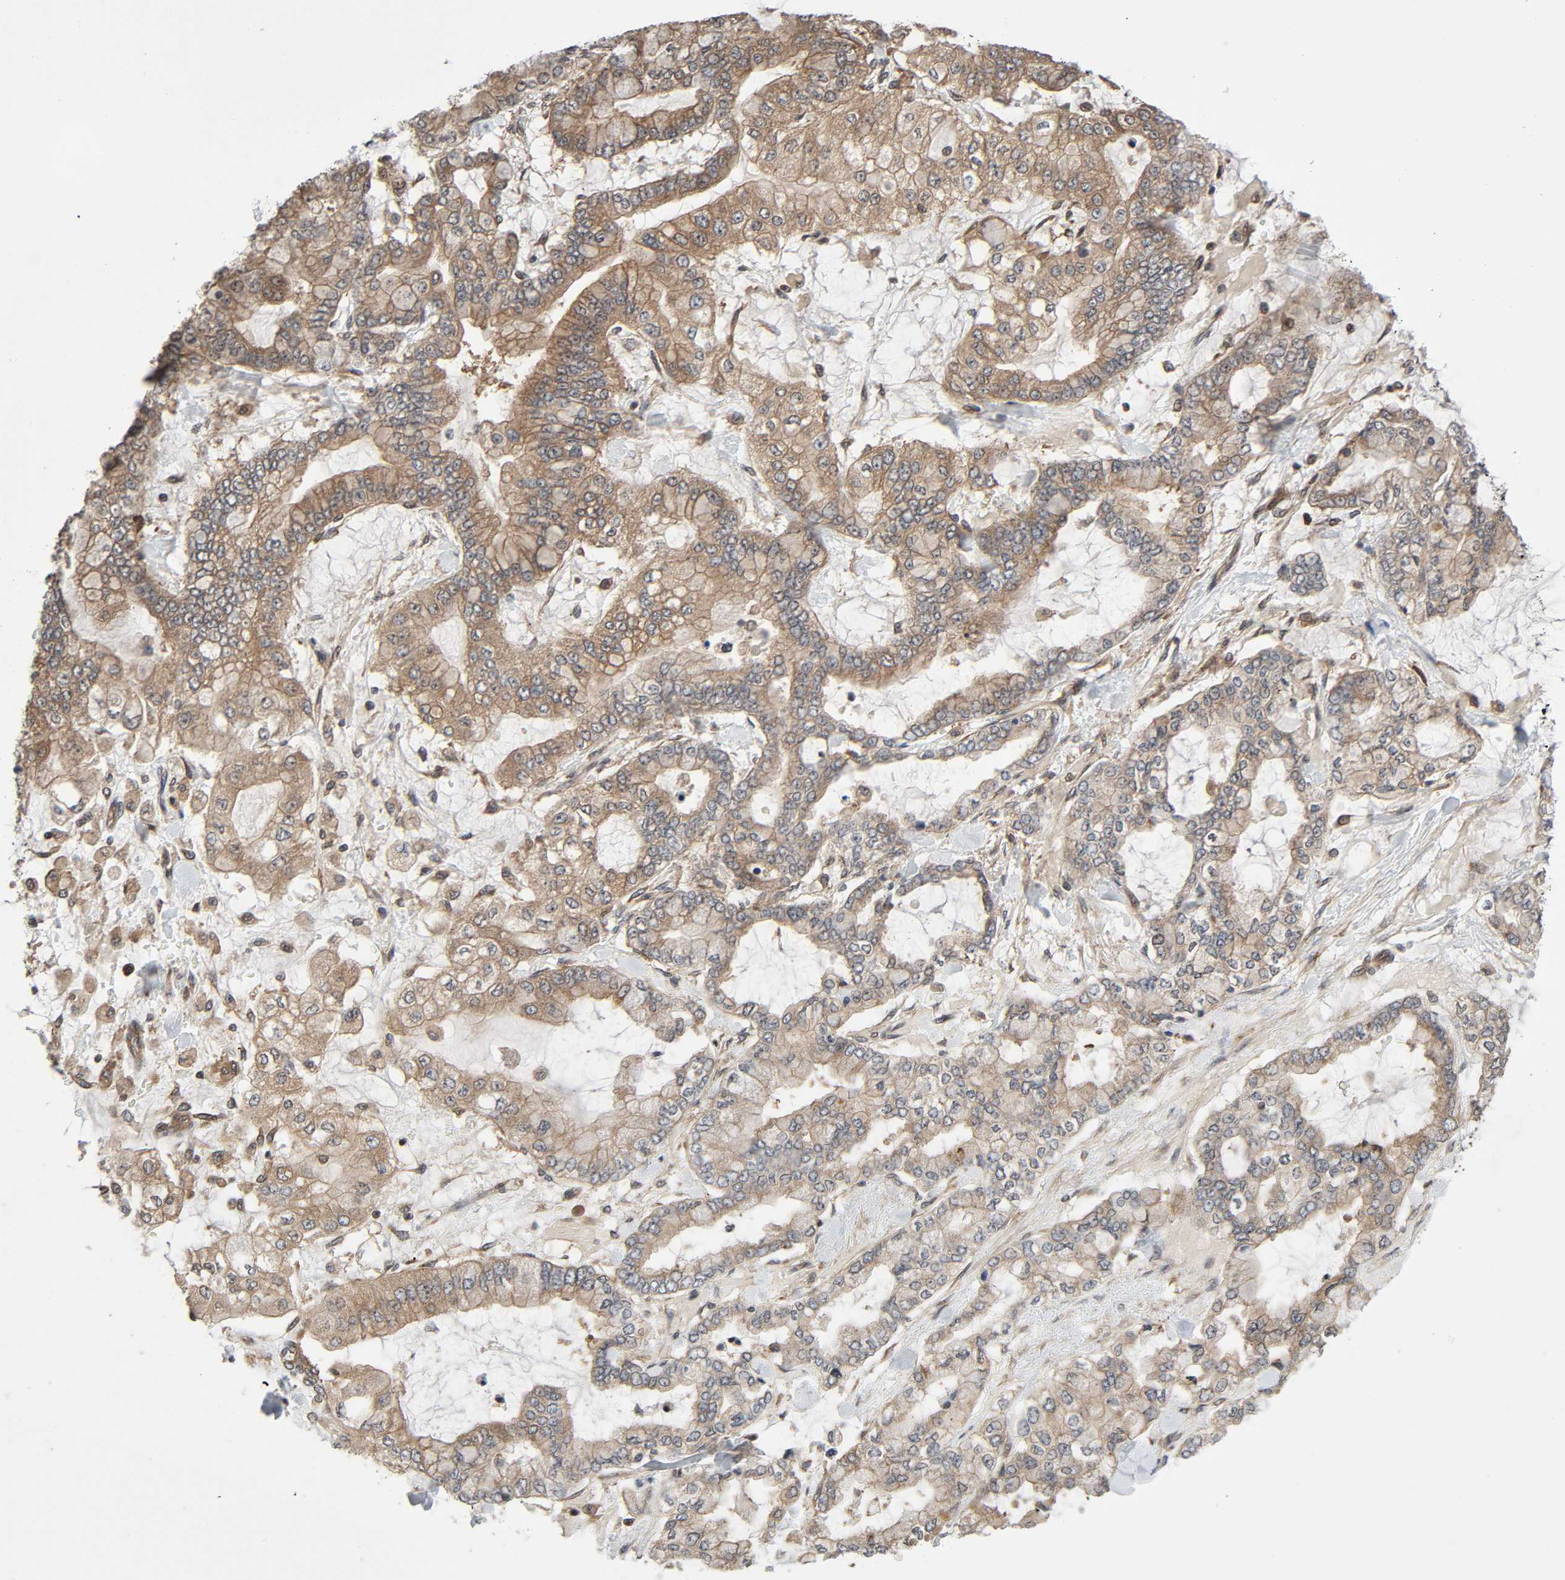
{"staining": {"intensity": "moderate", "quantity": ">75%", "location": "cytoplasmic/membranous"}, "tissue": "stomach cancer", "cell_type": "Tumor cells", "image_type": "cancer", "snomed": [{"axis": "morphology", "description": "Normal tissue, NOS"}, {"axis": "morphology", "description": "Adenocarcinoma, NOS"}, {"axis": "topography", "description": "Stomach, upper"}, {"axis": "topography", "description": "Stomach"}], "caption": "Protein positivity by immunohistochemistry shows moderate cytoplasmic/membranous expression in about >75% of tumor cells in stomach cancer (adenocarcinoma).", "gene": "PPP2R1B", "patient": {"sex": "male", "age": 76}}